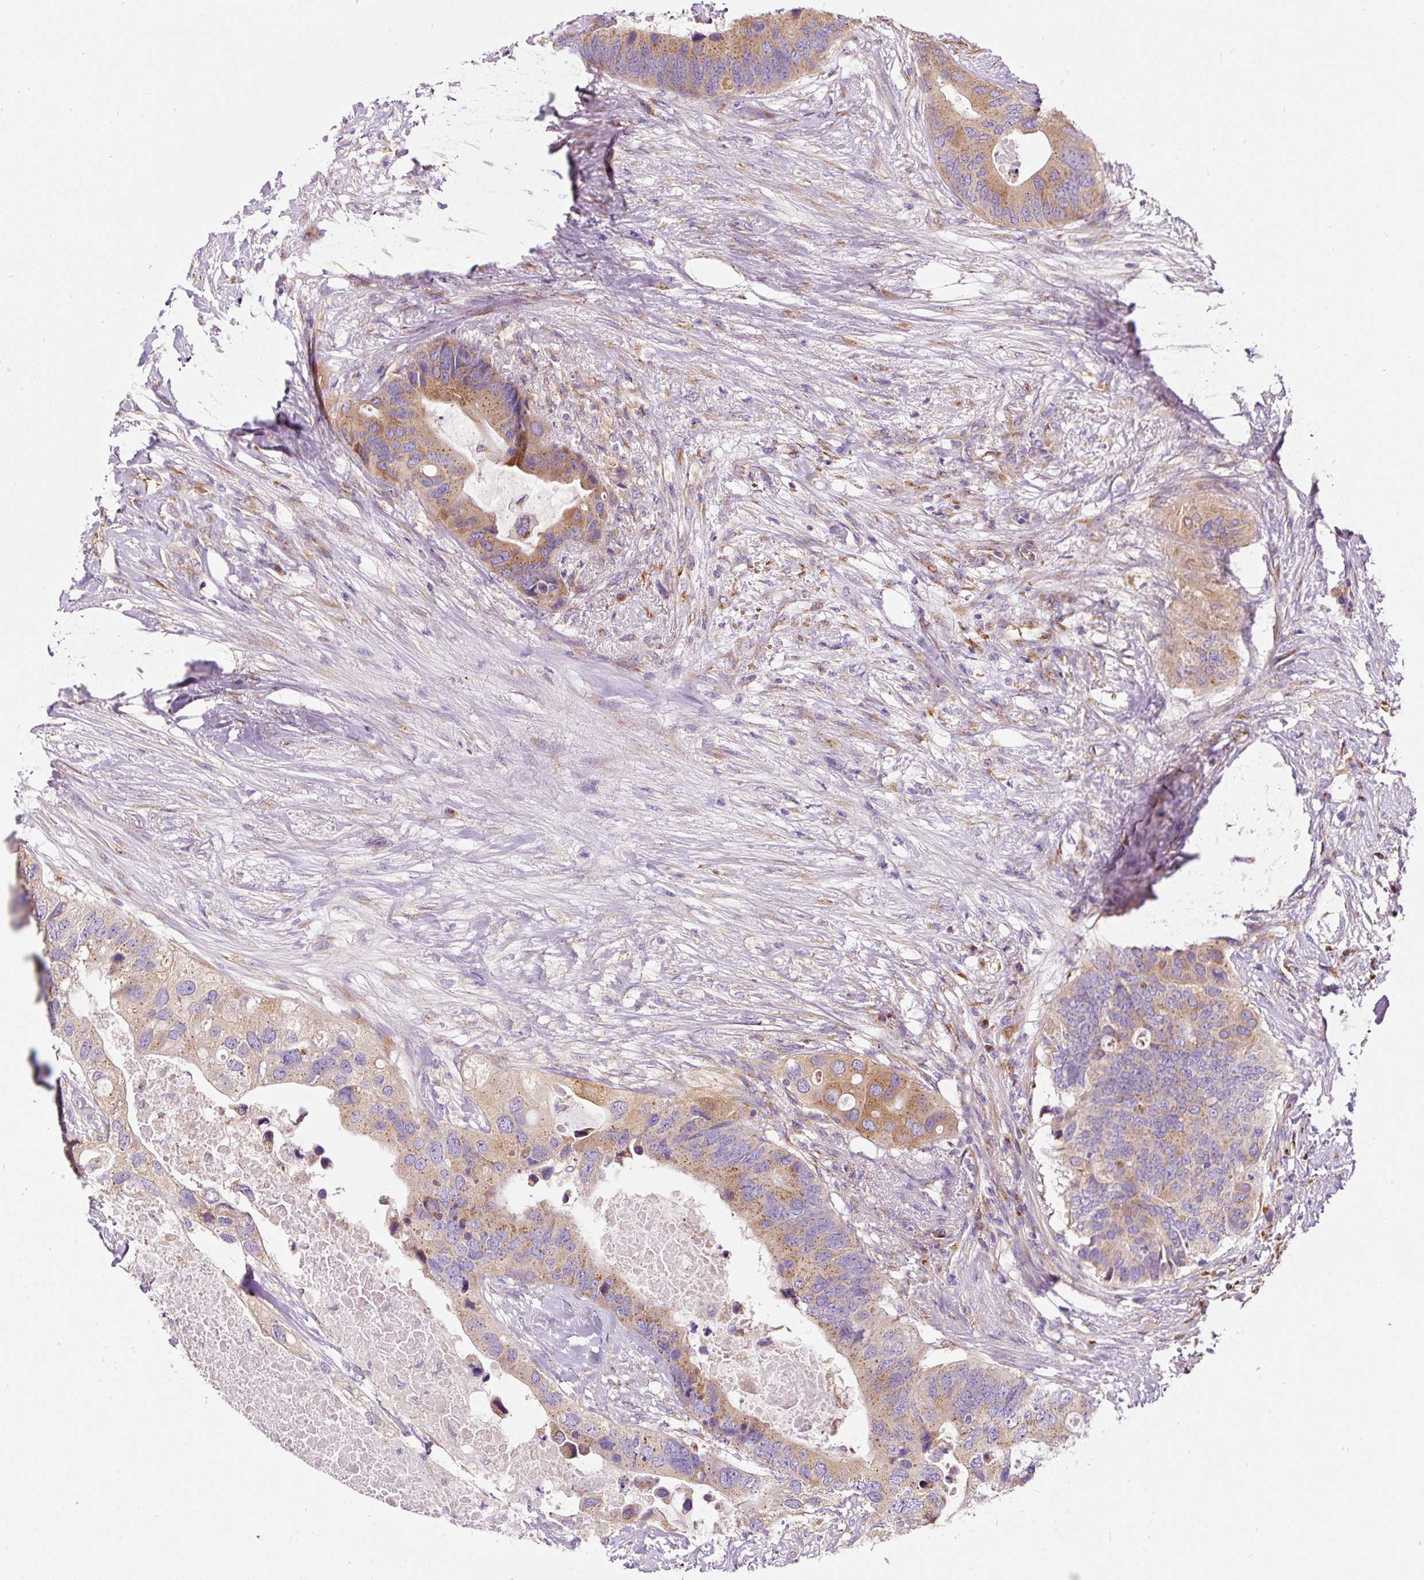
{"staining": {"intensity": "moderate", "quantity": ">75%", "location": "cytoplasmic/membranous"}, "tissue": "colorectal cancer", "cell_type": "Tumor cells", "image_type": "cancer", "snomed": [{"axis": "morphology", "description": "Adenocarcinoma, NOS"}, {"axis": "topography", "description": "Colon"}], "caption": "The immunohistochemical stain highlights moderate cytoplasmic/membranous positivity in tumor cells of colorectal adenocarcinoma tissue.", "gene": "PRRC2A", "patient": {"sex": "male", "age": 71}}